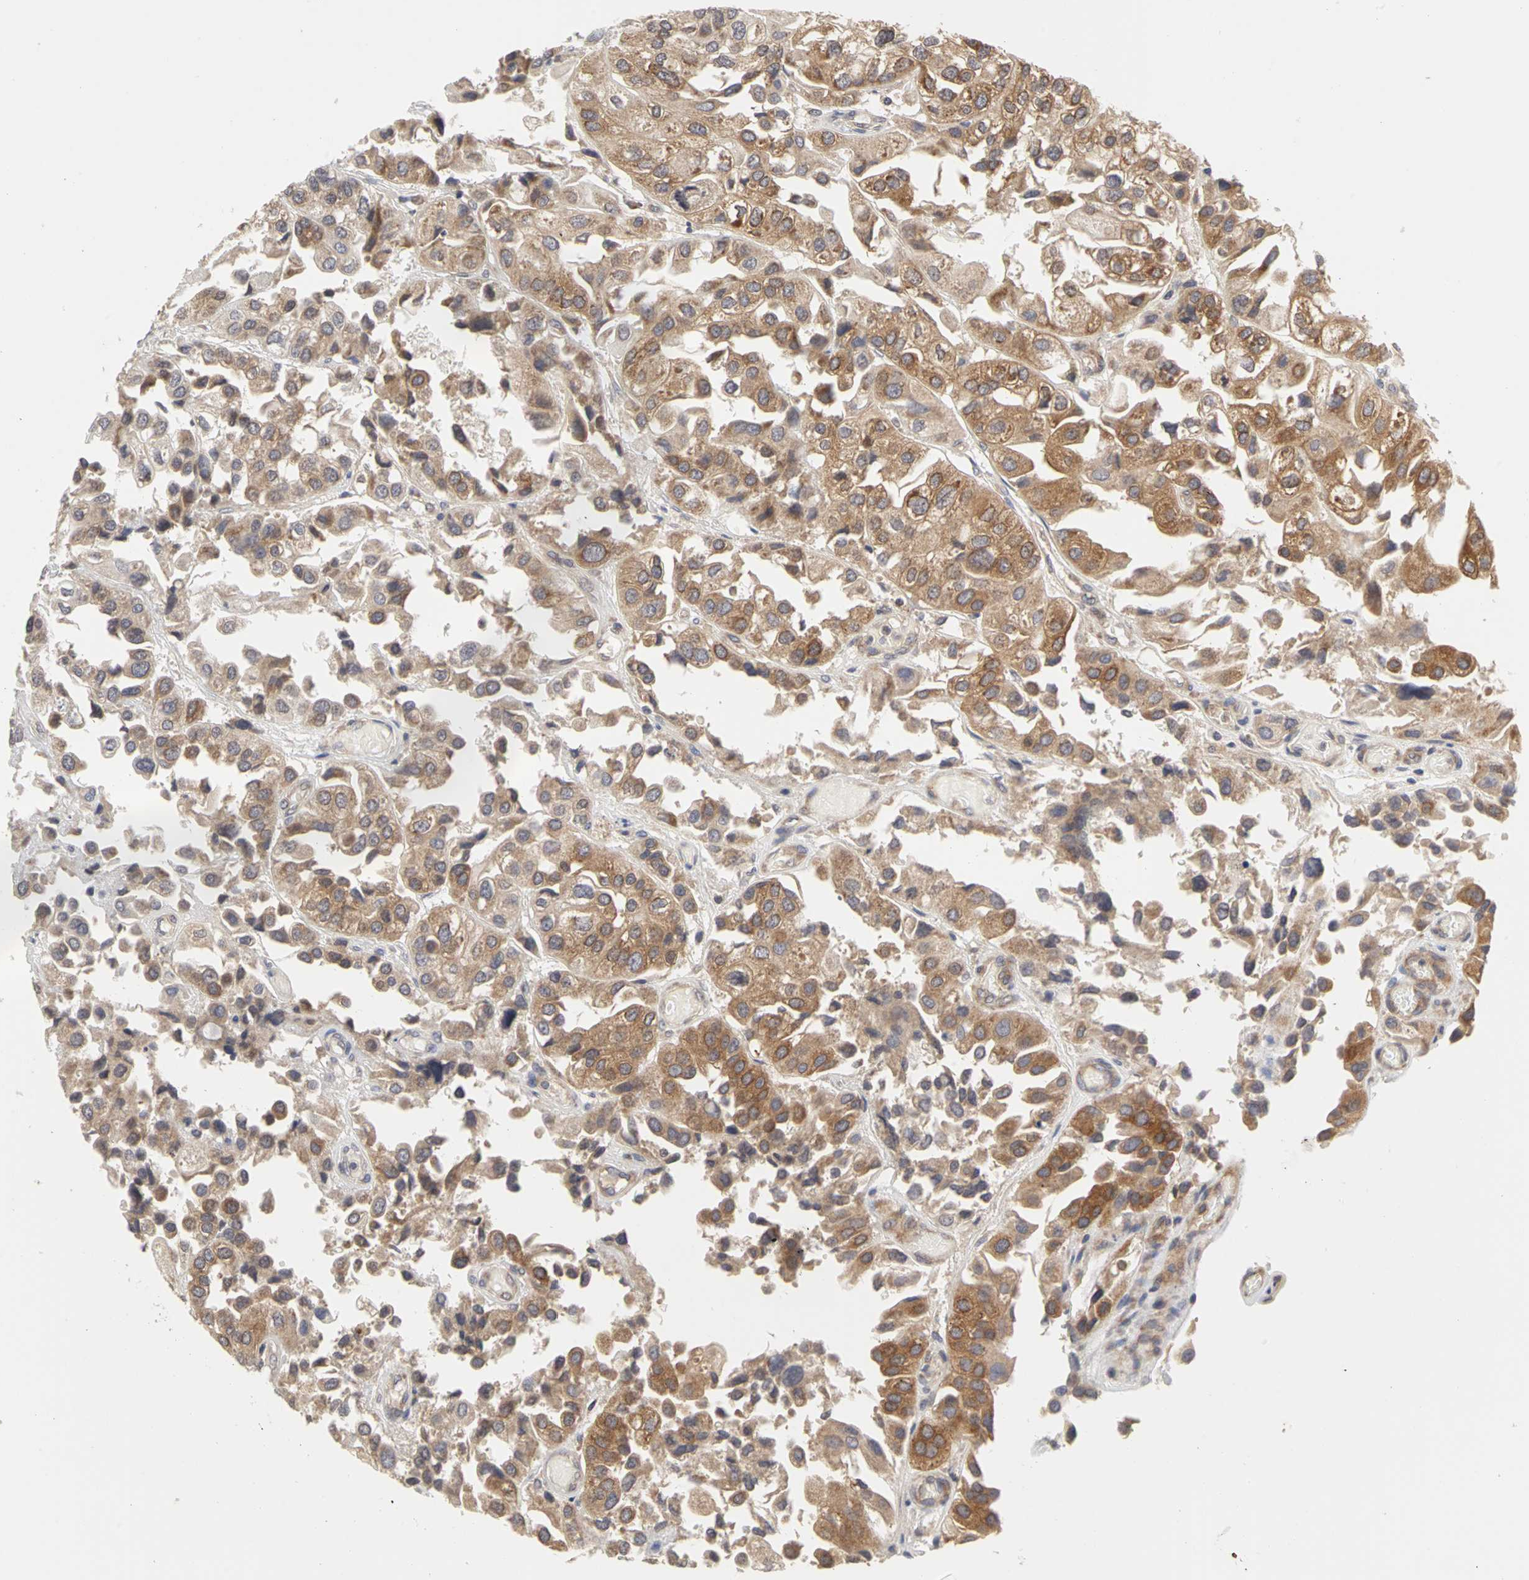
{"staining": {"intensity": "moderate", "quantity": ">75%", "location": "cytoplasmic/membranous"}, "tissue": "urothelial cancer", "cell_type": "Tumor cells", "image_type": "cancer", "snomed": [{"axis": "morphology", "description": "Urothelial carcinoma, High grade"}, {"axis": "topography", "description": "Urinary bladder"}], "caption": "Immunohistochemical staining of human high-grade urothelial carcinoma shows moderate cytoplasmic/membranous protein expression in approximately >75% of tumor cells.", "gene": "IRAK1", "patient": {"sex": "female", "age": 64}}